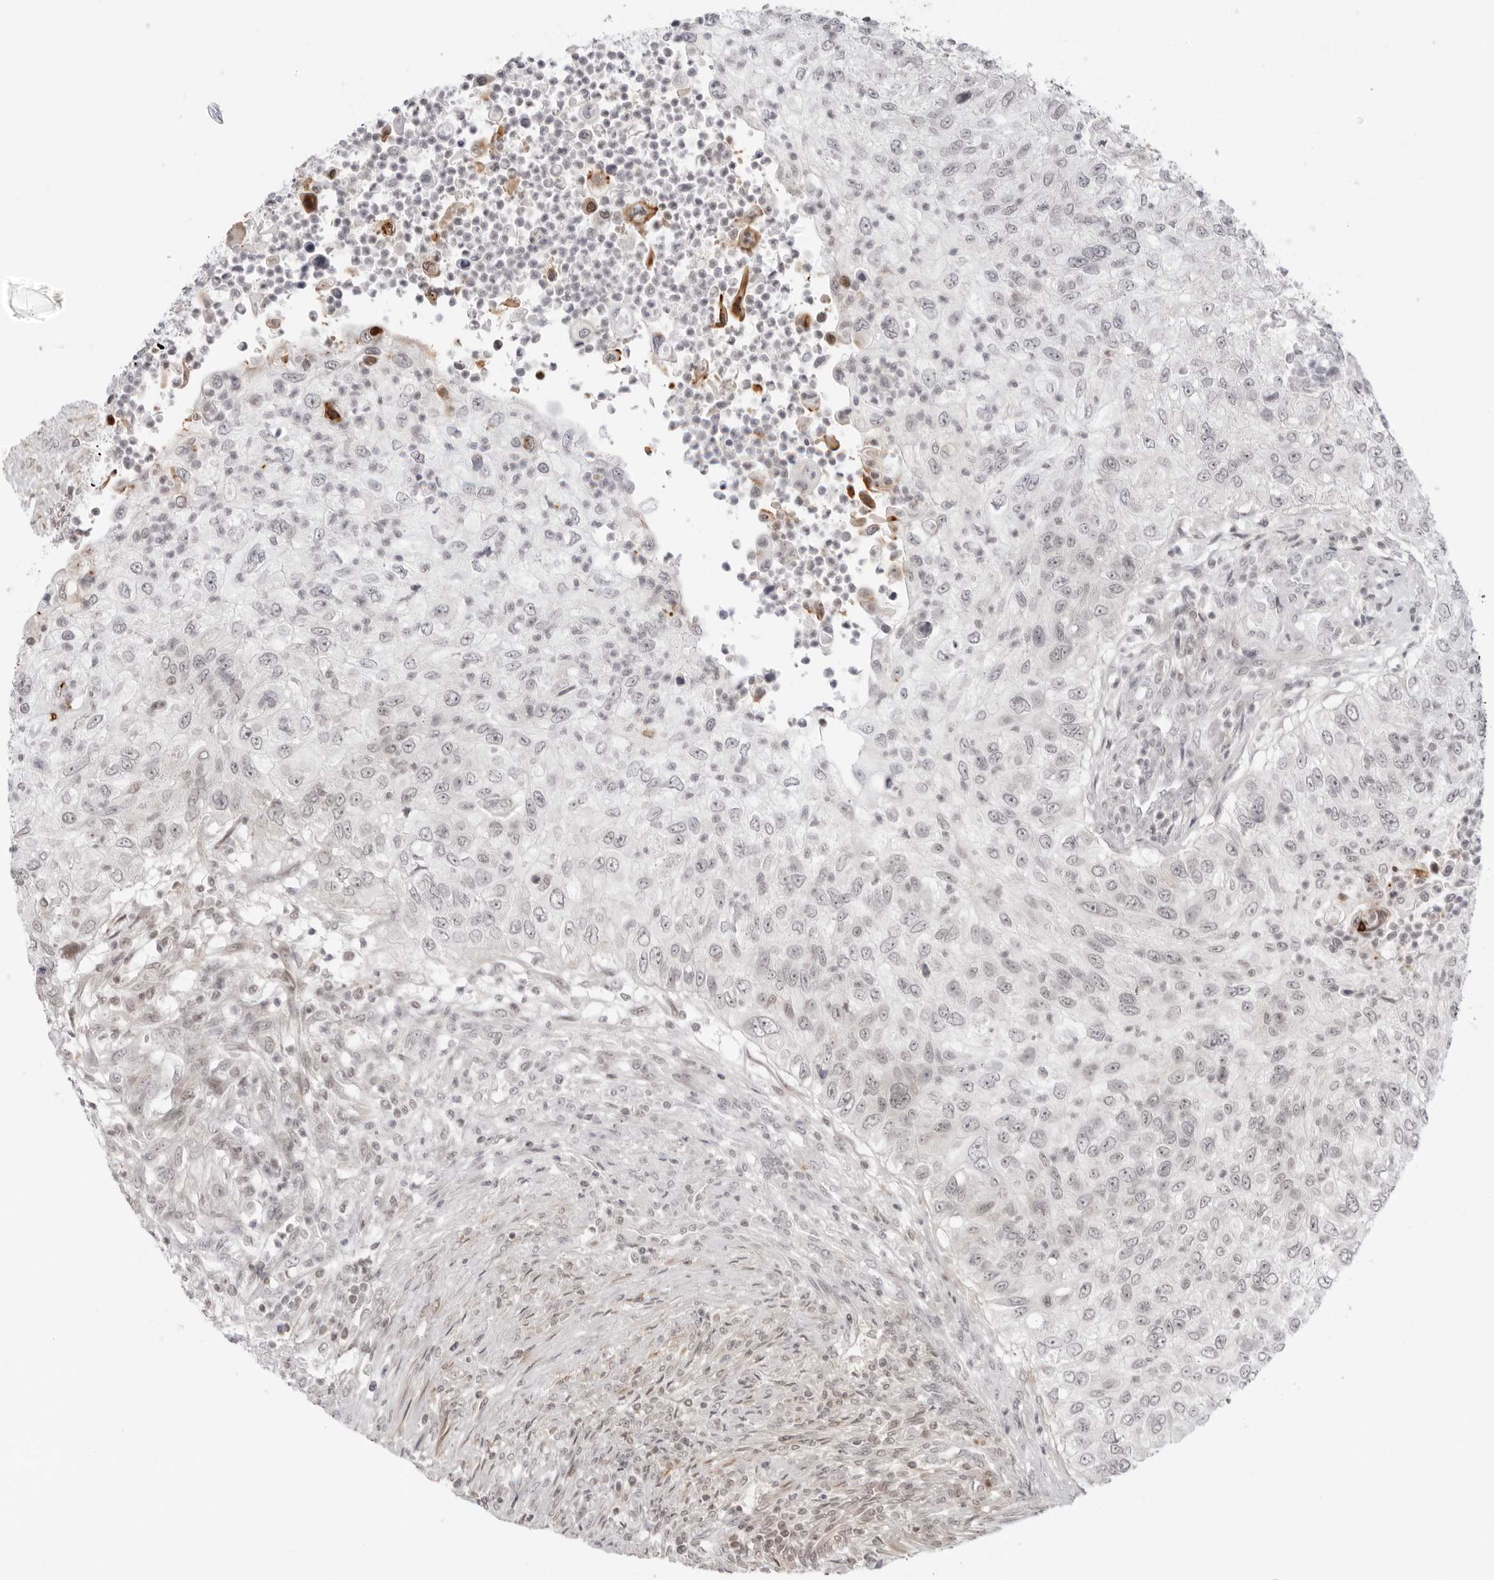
{"staining": {"intensity": "negative", "quantity": "none", "location": "none"}, "tissue": "urothelial cancer", "cell_type": "Tumor cells", "image_type": "cancer", "snomed": [{"axis": "morphology", "description": "Urothelial carcinoma, High grade"}, {"axis": "topography", "description": "Urinary bladder"}], "caption": "This is an IHC micrograph of human urothelial cancer. There is no expression in tumor cells.", "gene": "RNF146", "patient": {"sex": "female", "age": 60}}